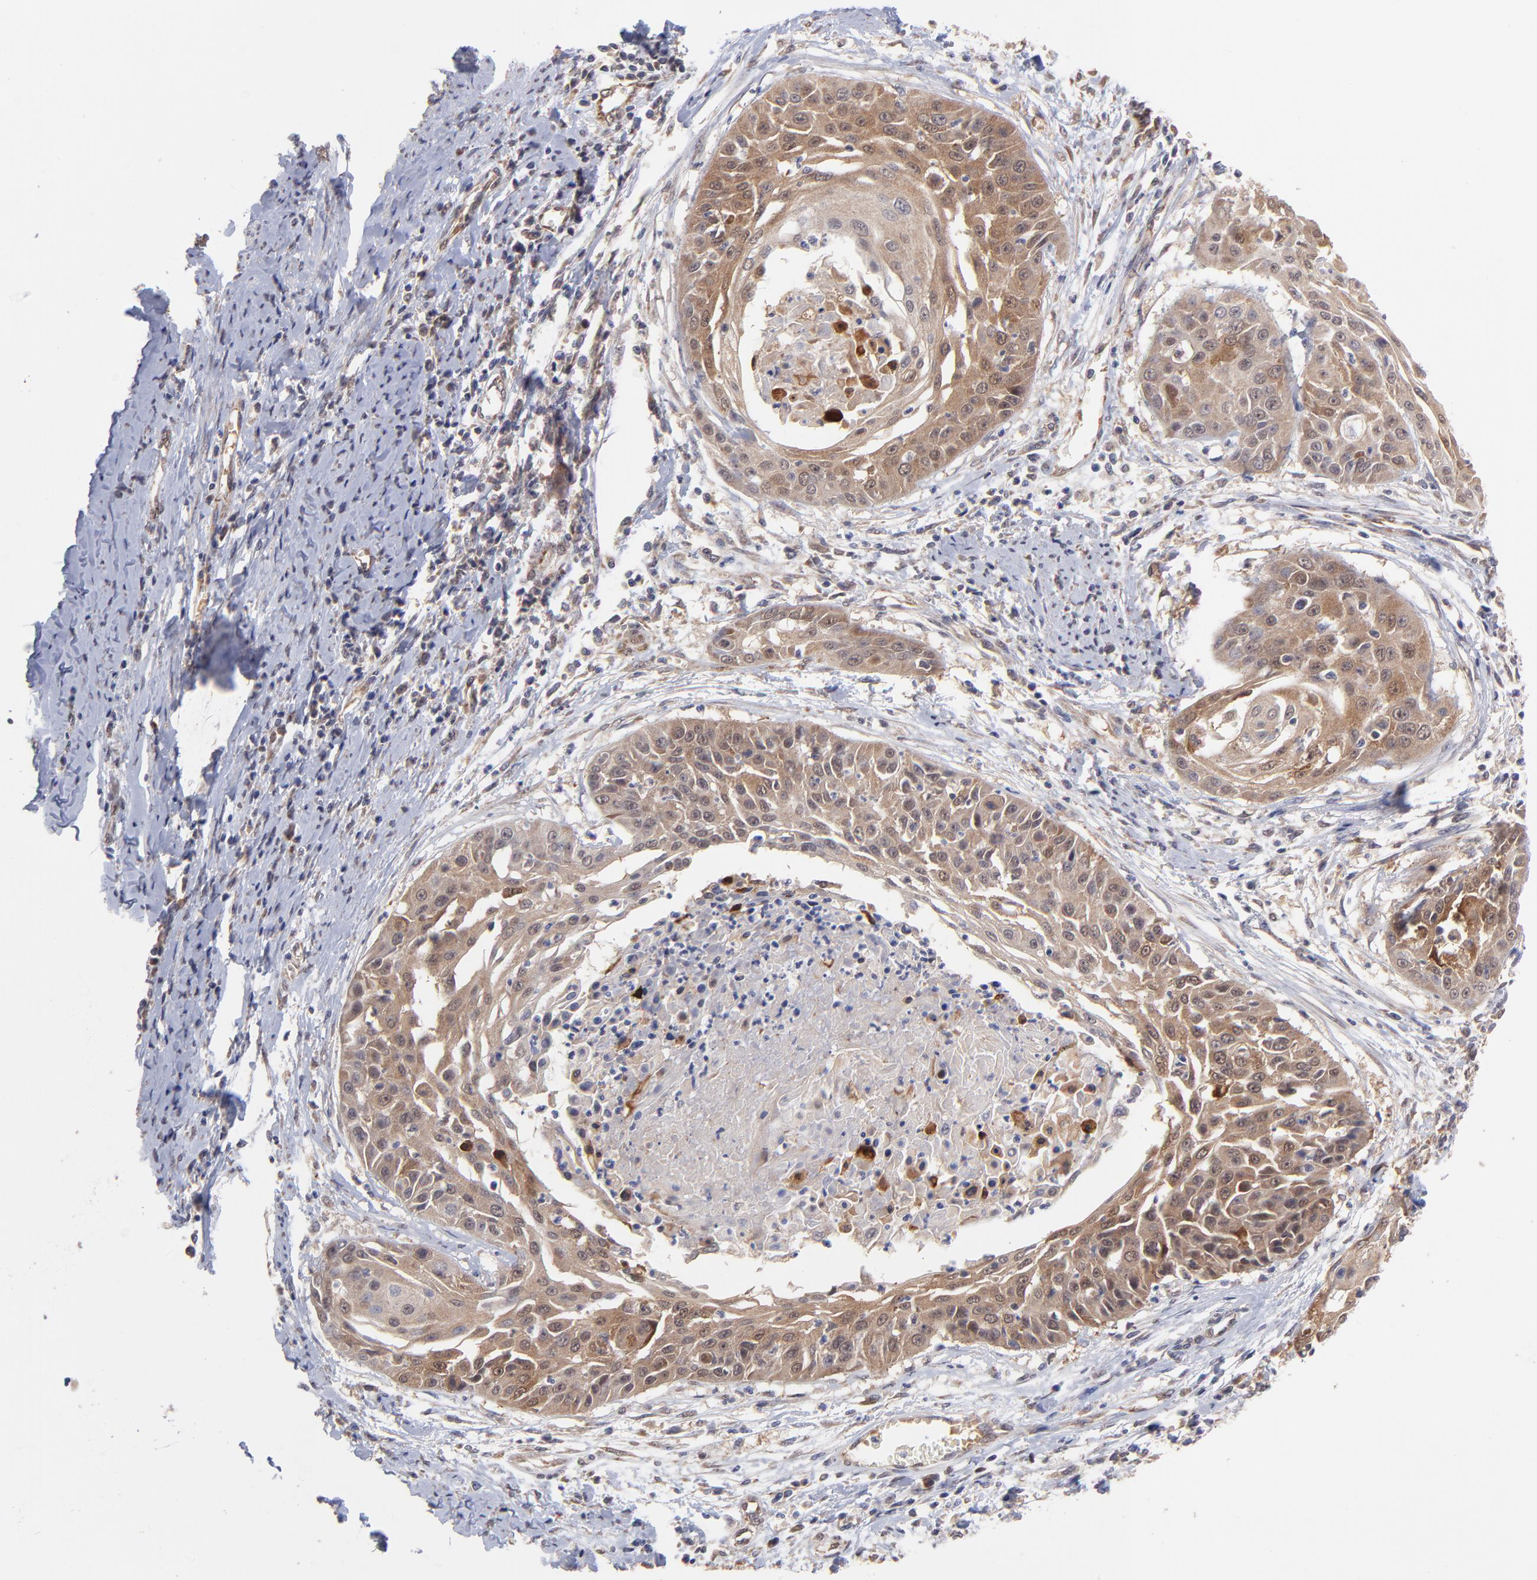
{"staining": {"intensity": "strong", "quantity": ">75%", "location": "cytoplasmic/membranous"}, "tissue": "cervical cancer", "cell_type": "Tumor cells", "image_type": "cancer", "snomed": [{"axis": "morphology", "description": "Squamous cell carcinoma, NOS"}, {"axis": "topography", "description": "Cervix"}], "caption": "IHC photomicrograph of squamous cell carcinoma (cervical) stained for a protein (brown), which displays high levels of strong cytoplasmic/membranous positivity in approximately >75% of tumor cells.", "gene": "UBE2H", "patient": {"sex": "female", "age": 64}}